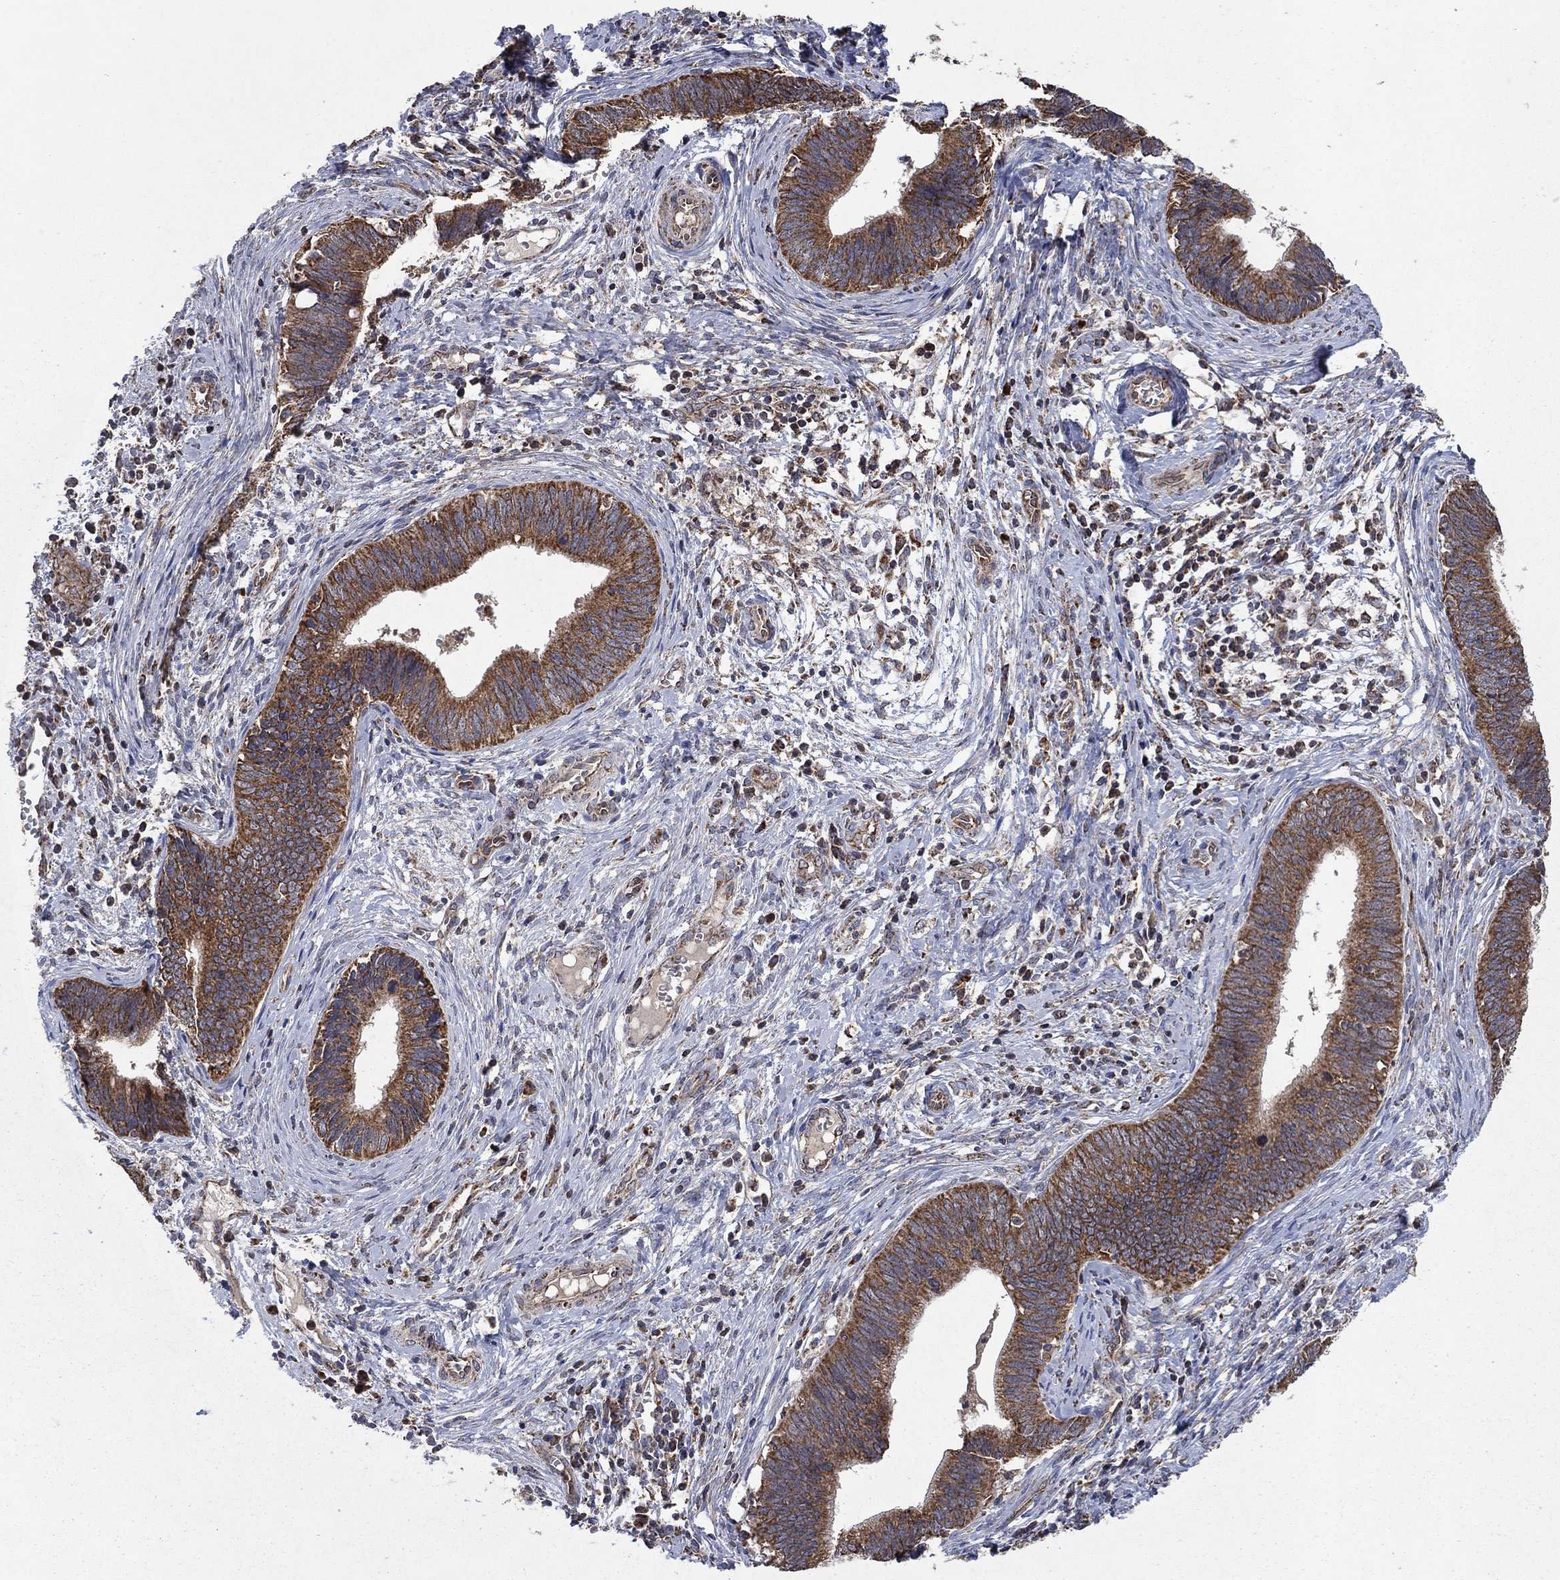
{"staining": {"intensity": "strong", "quantity": ">75%", "location": "cytoplasmic/membranous"}, "tissue": "cervical cancer", "cell_type": "Tumor cells", "image_type": "cancer", "snomed": [{"axis": "morphology", "description": "Adenocarcinoma, NOS"}, {"axis": "topography", "description": "Cervix"}], "caption": "Immunohistochemistry of human cervical cancer (adenocarcinoma) displays high levels of strong cytoplasmic/membranous expression in approximately >75% of tumor cells. Ihc stains the protein of interest in brown and the nuclei are stained blue.", "gene": "DPH1", "patient": {"sex": "female", "age": 42}}